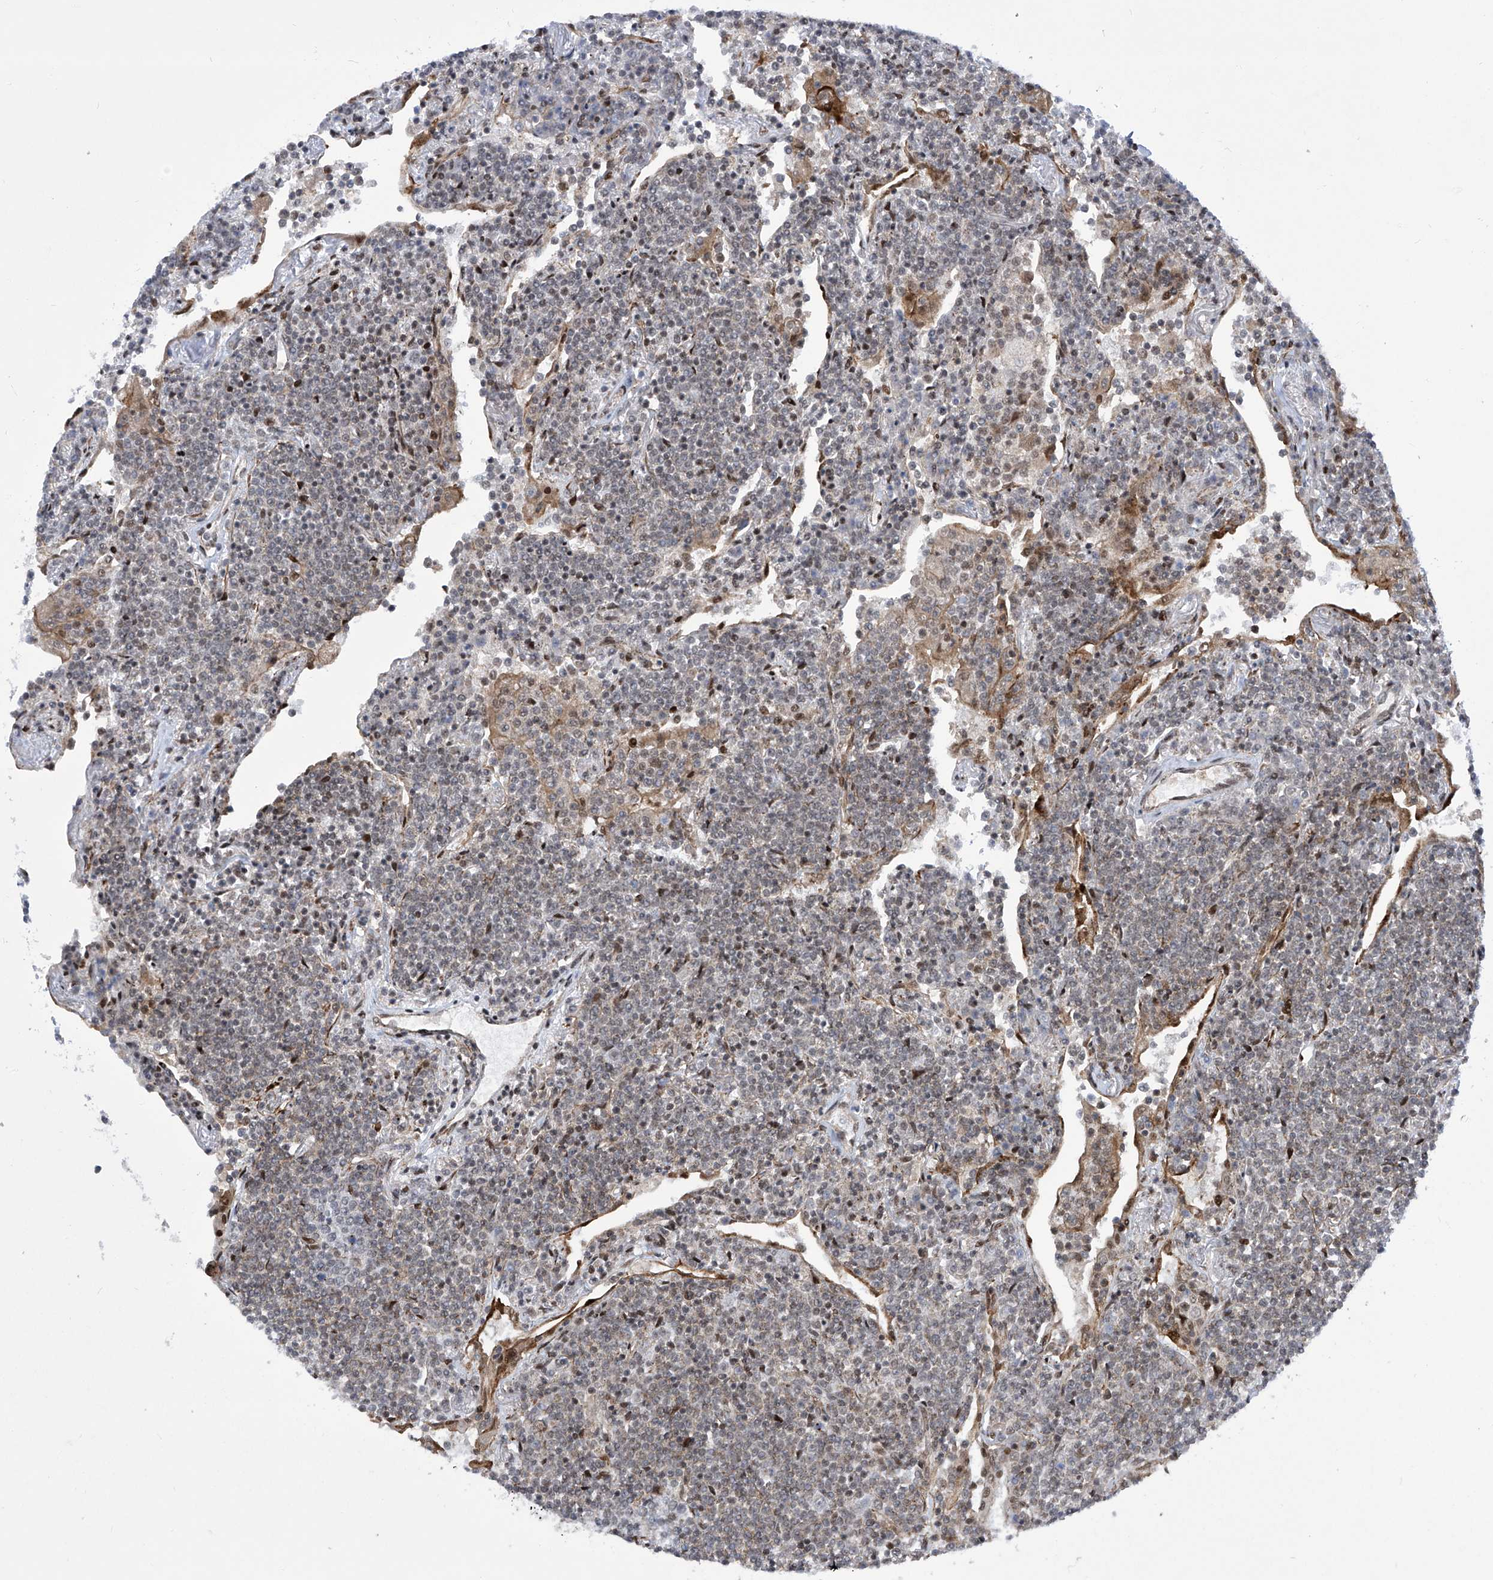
{"staining": {"intensity": "negative", "quantity": "none", "location": "none"}, "tissue": "lymphoma", "cell_type": "Tumor cells", "image_type": "cancer", "snomed": [{"axis": "morphology", "description": "Malignant lymphoma, non-Hodgkin's type, Low grade"}, {"axis": "topography", "description": "Lung"}], "caption": "The image reveals no significant positivity in tumor cells of malignant lymphoma, non-Hodgkin's type (low-grade).", "gene": "CEP290", "patient": {"sex": "female", "age": 71}}